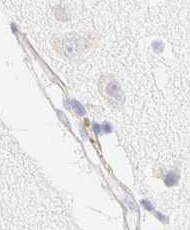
{"staining": {"intensity": "negative", "quantity": "none", "location": "none"}, "tissue": "cerebral cortex", "cell_type": "Endothelial cells", "image_type": "normal", "snomed": [{"axis": "morphology", "description": "Normal tissue, NOS"}, {"axis": "topography", "description": "Cerebral cortex"}], "caption": "This is a image of IHC staining of unremarkable cerebral cortex, which shows no staining in endothelial cells.", "gene": "KRT15", "patient": {"sex": "male", "age": 54}}